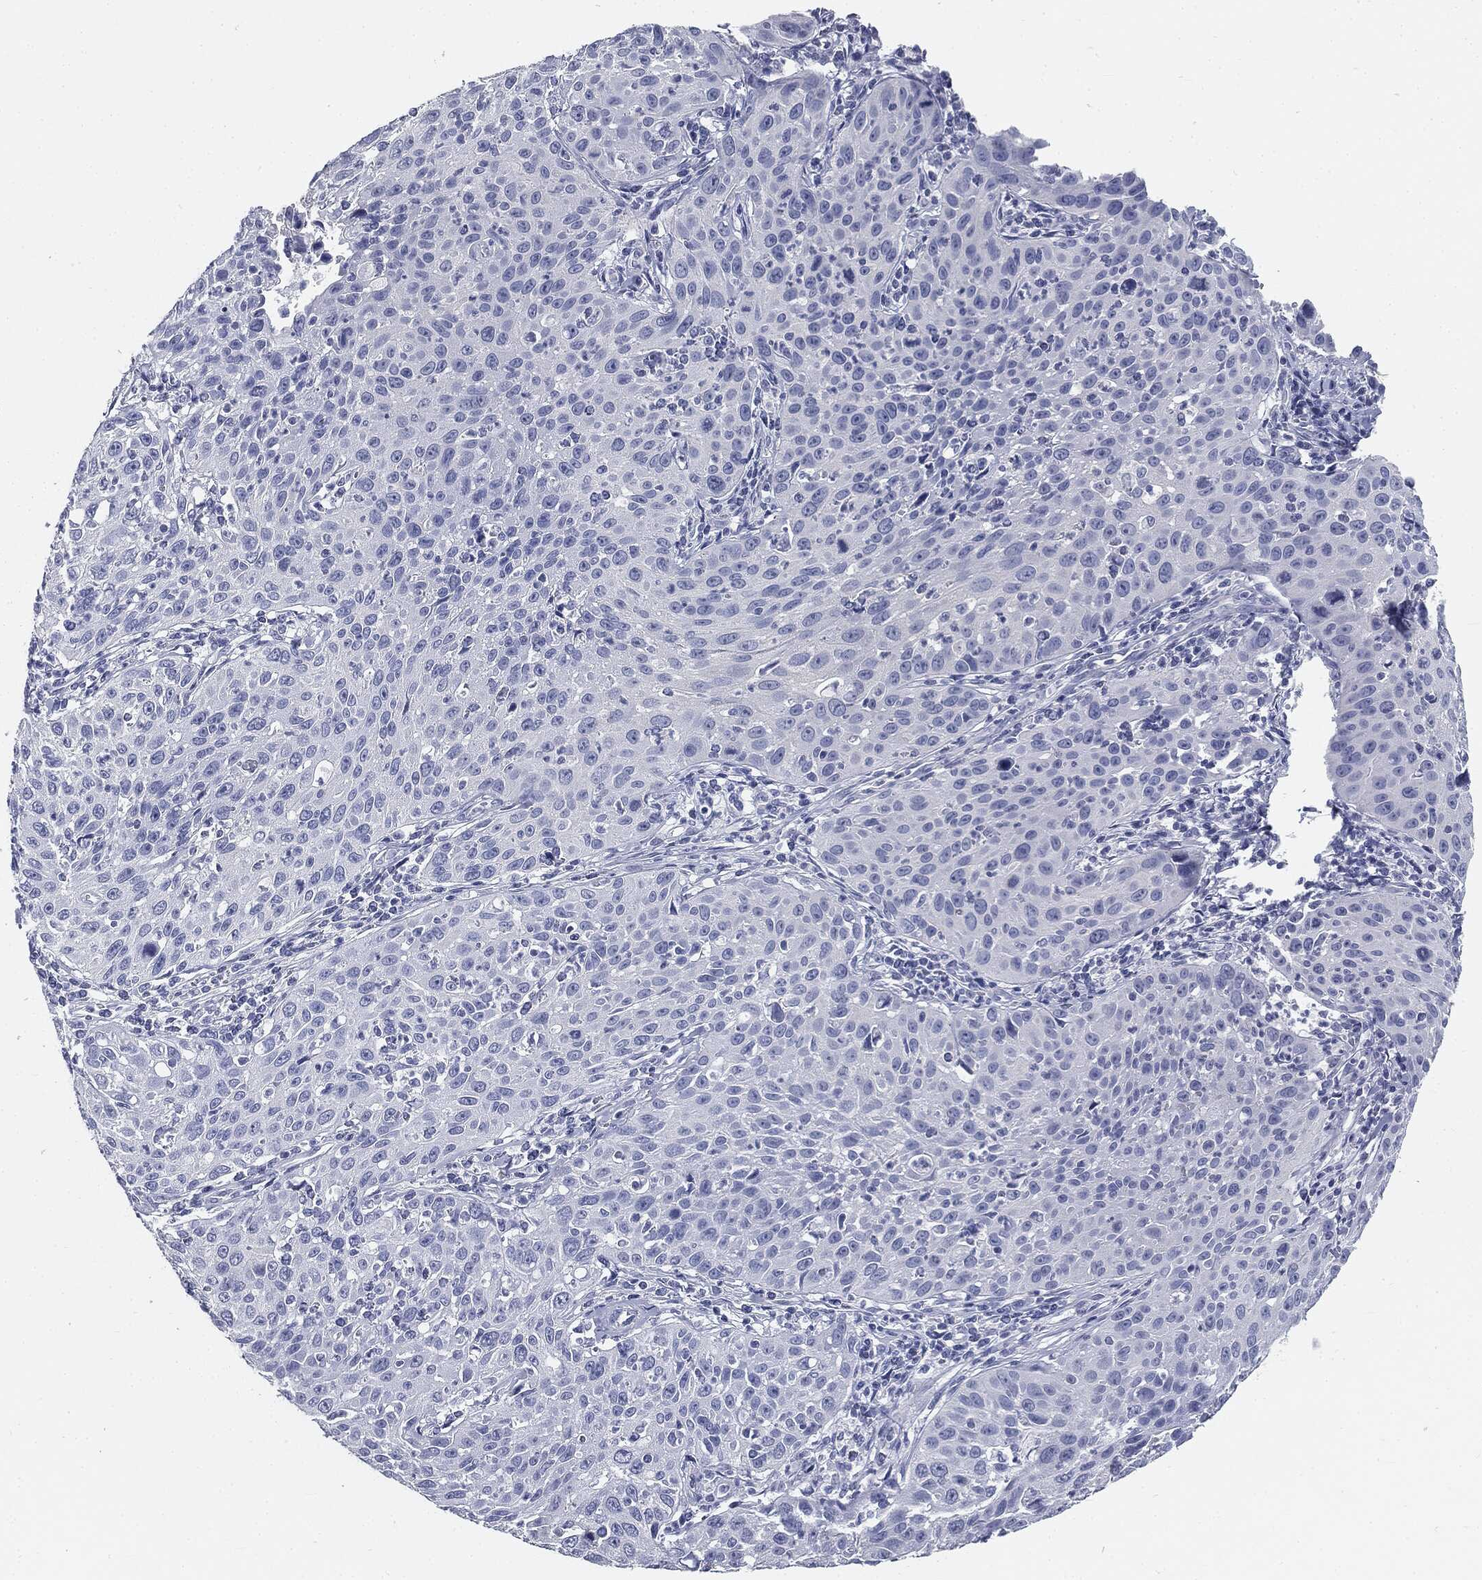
{"staining": {"intensity": "negative", "quantity": "none", "location": "none"}, "tissue": "cervical cancer", "cell_type": "Tumor cells", "image_type": "cancer", "snomed": [{"axis": "morphology", "description": "Squamous cell carcinoma, NOS"}, {"axis": "topography", "description": "Cervix"}], "caption": "DAB immunohistochemical staining of human cervical squamous cell carcinoma shows no significant expression in tumor cells.", "gene": "CUZD1", "patient": {"sex": "female", "age": 26}}